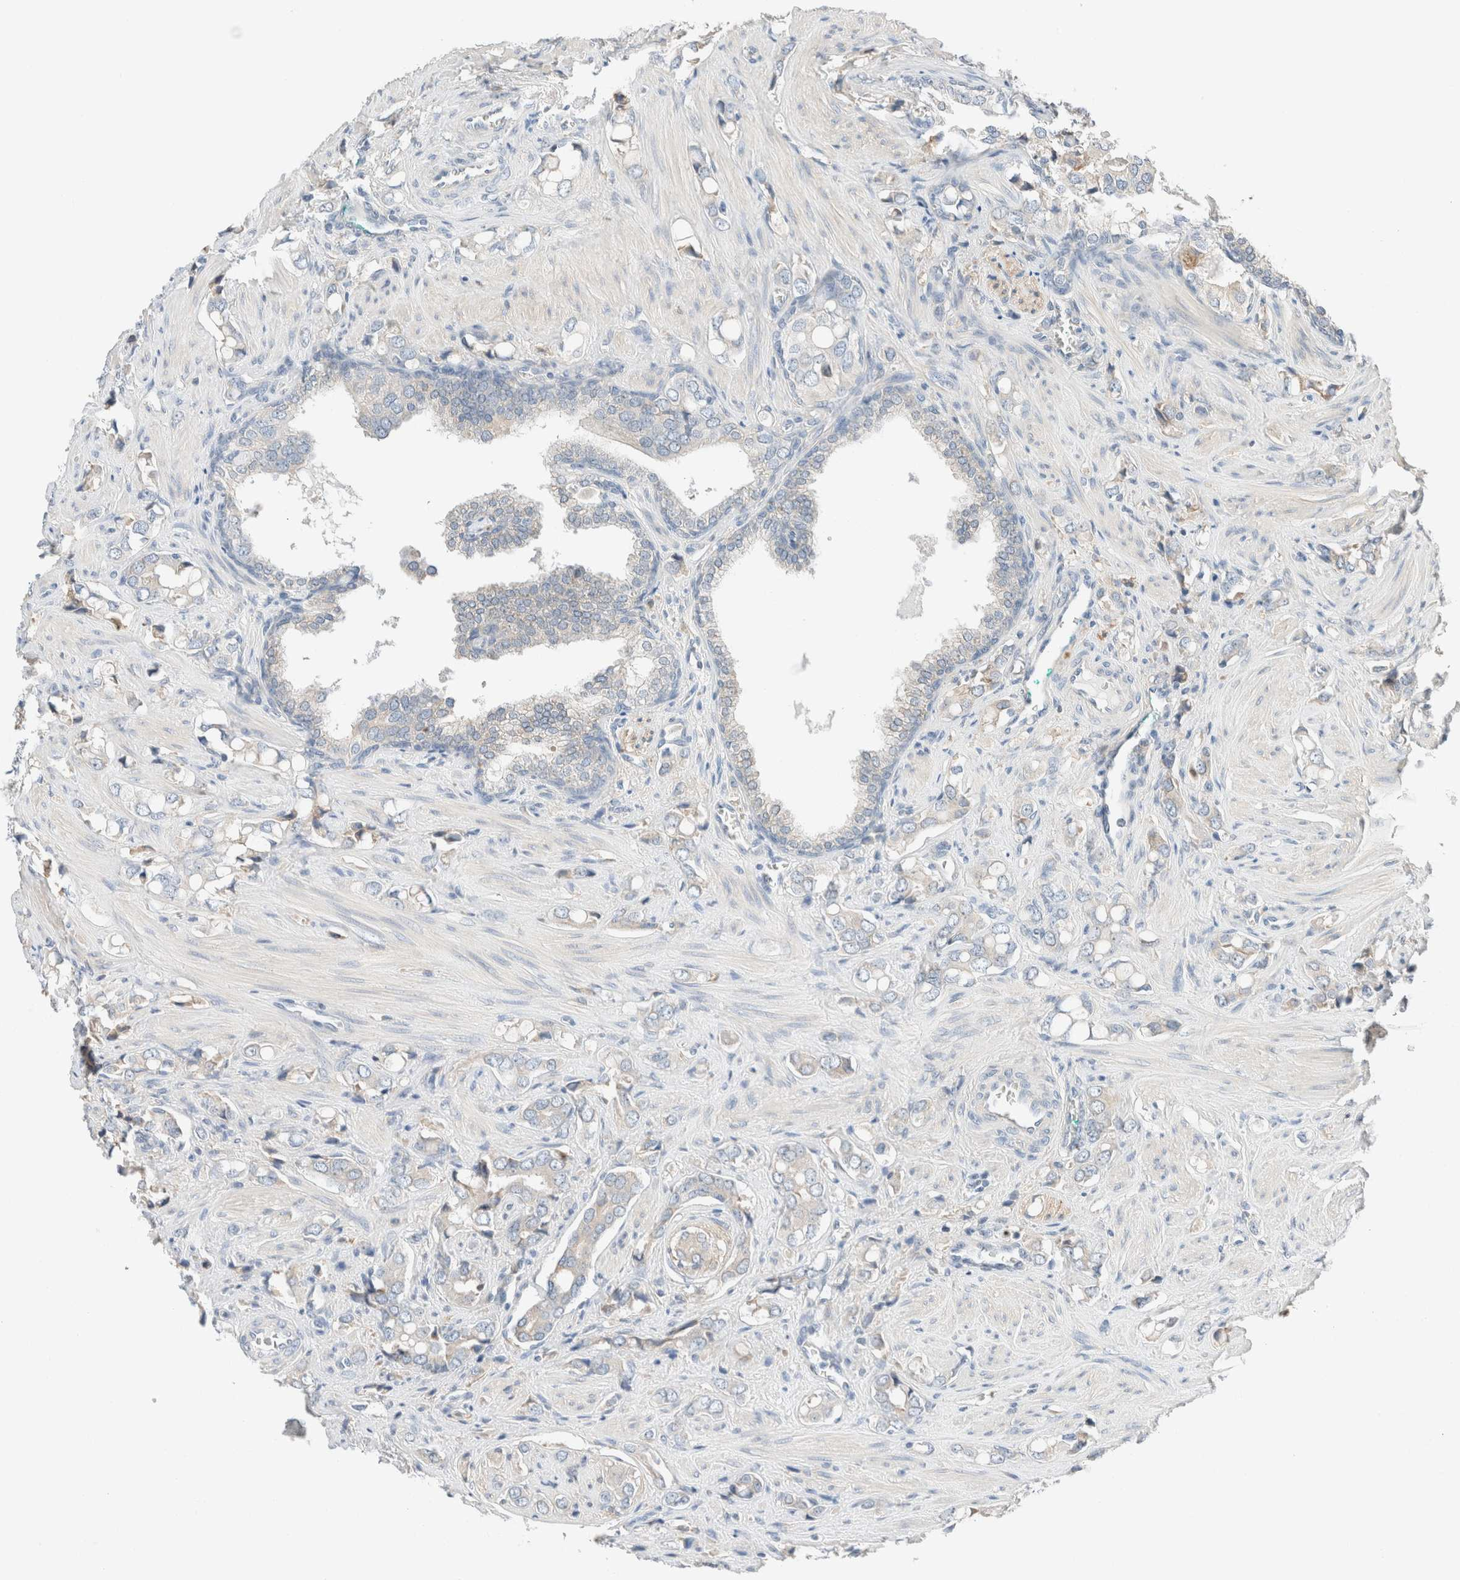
{"staining": {"intensity": "negative", "quantity": "none", "location": "none"}, "tissue": "prostate cancer", "cell_type": "Tumor cells", "image_type": "cancer", "snomed": [{"axis": "morphology", "description": "Adenocarcinoma, High grade"}, {"axis": "topography", "description": "Prostate"}], "caption": "Micrograph shows no protein expression in tumor cells of high-grade adenocarcinoma (prostate) tissue. (DAB IHC visualized using brightfield microscopy, high magnification).", "gene": "PCM1", "patient": {"sex": "male", "age": 52}}